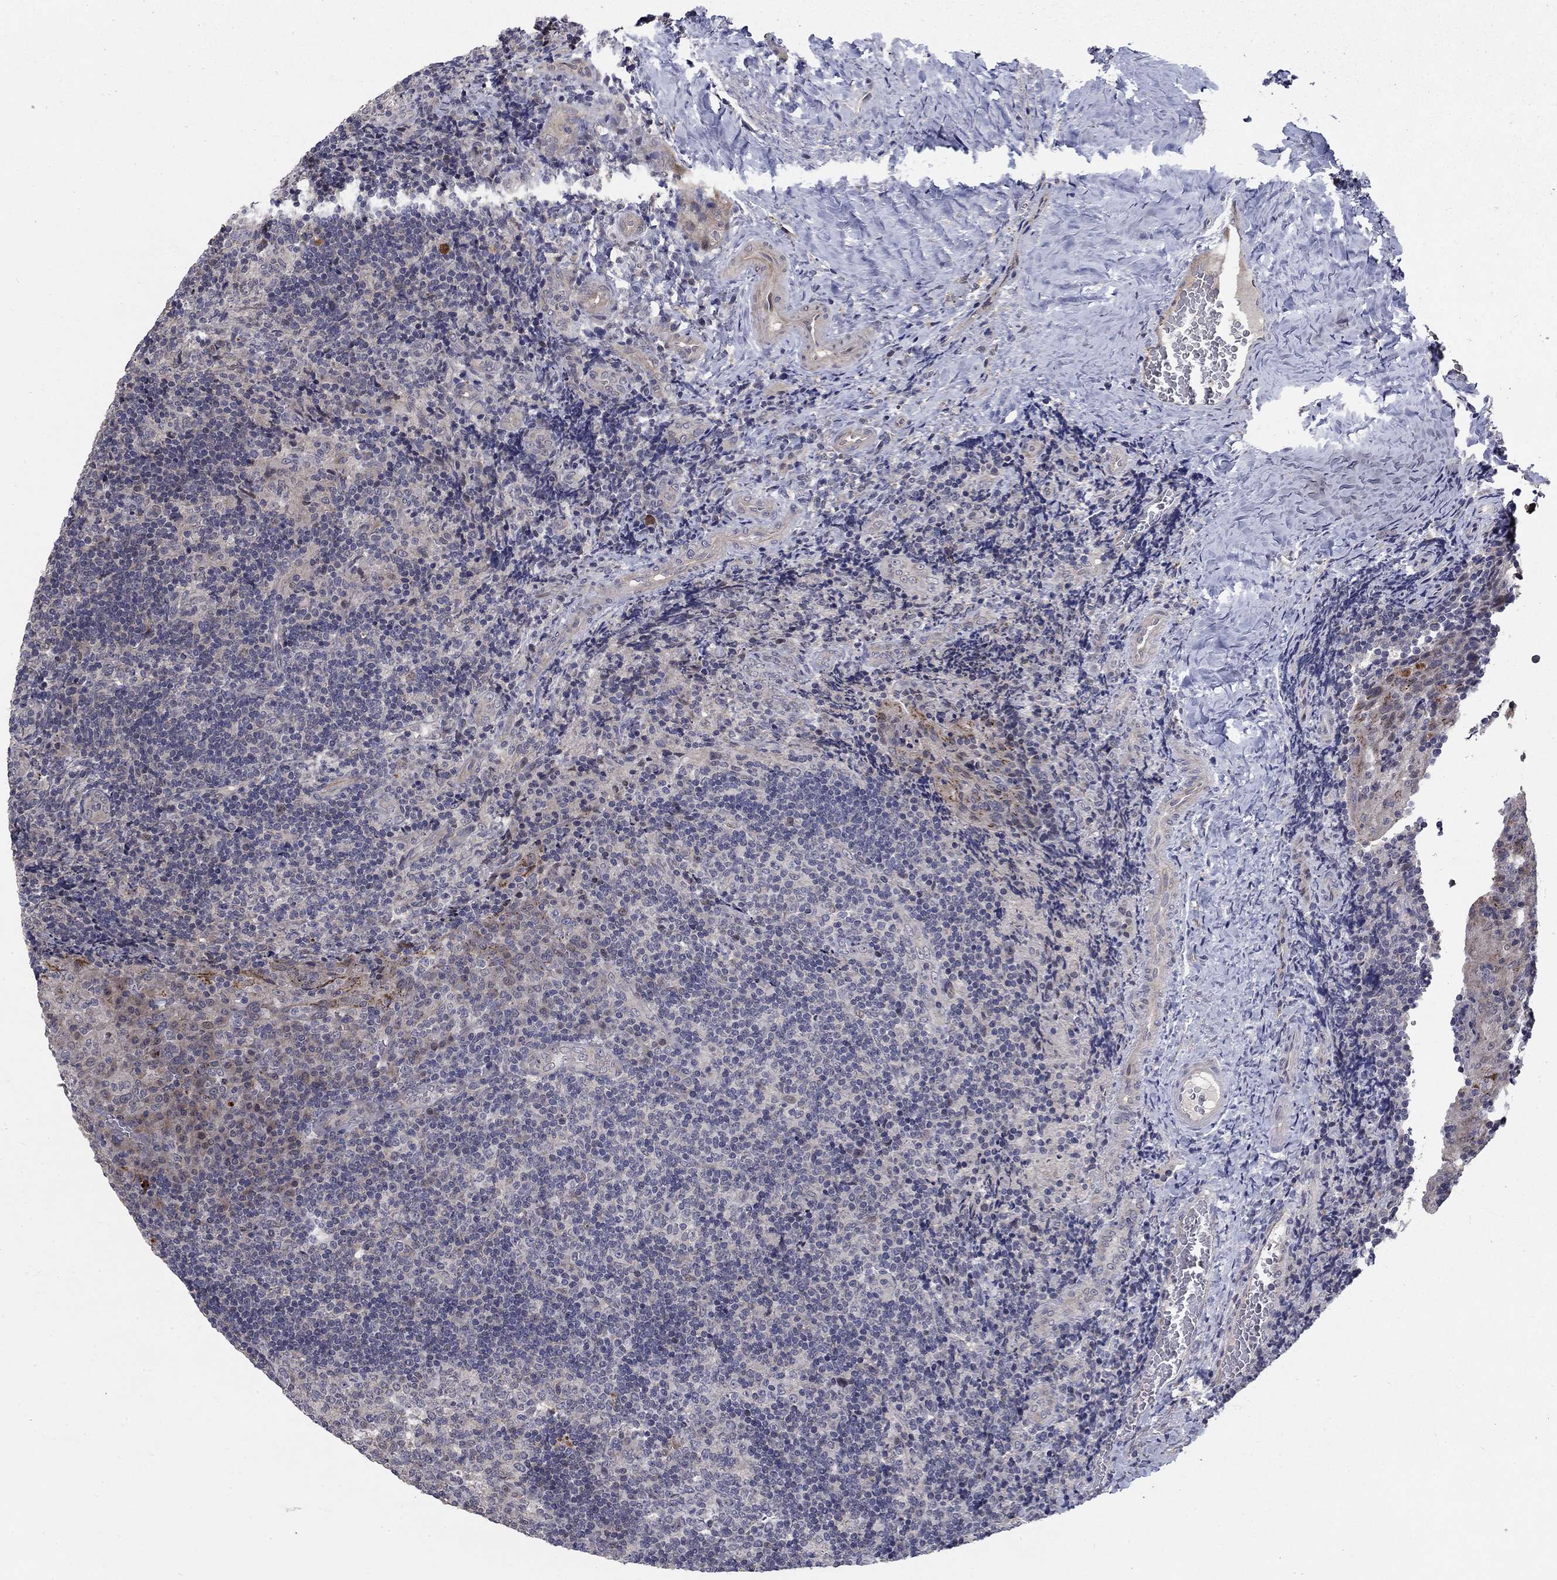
{"staining": {"intensity": "negative", "quantity": "none", "location": "none"}, "tissue": "tonsil", "cell_type": "Germinal center cells", "image_type": "normal", "snomed": [{"axis": "morphology", "description": "Normal tissue, NOS"}, {"axis": "topography", "description": "Tonsil"}], "caption": "IHC of benign human tonsil displays no expression in germinal center cells. The staining is performed using DAB brown chromogen with nuclei counter-stained in using hematoxylin.", "gene": "FAM3B", "patient": {"sex": "male", "age": 17}}